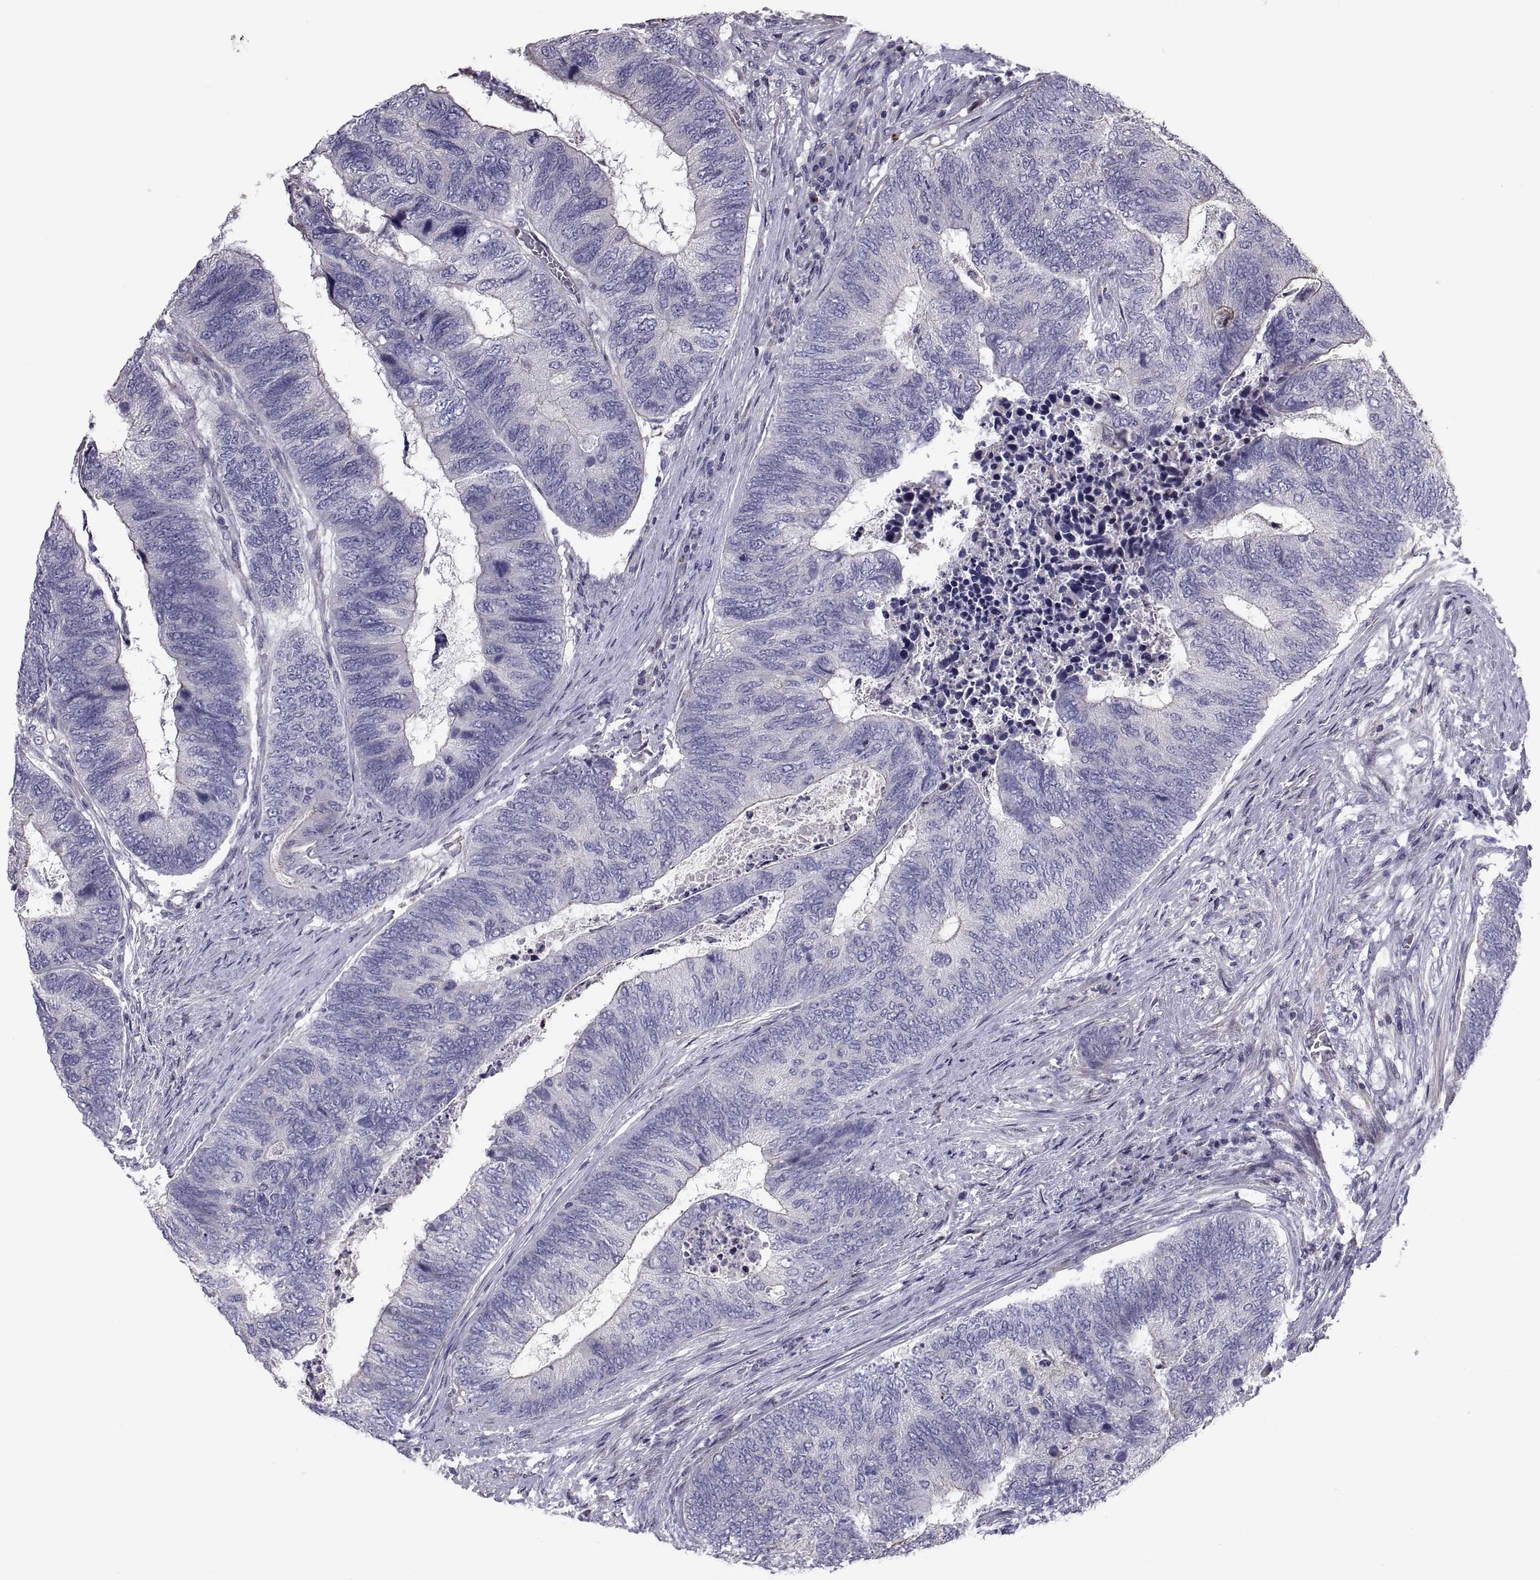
{"staining": {"intensity": "negative", "quantity": "none", "location": "none"}, "tissue": "colorectal cancer", "cell_type": "Tumor cells", "image_type": "cancer", "snomed": [{"axis": "morphology", "description": "Adenocarcinoma, NOS"}, {"axis": "topography", "description": "Colon"}], "caption": "DAB immunohistochemical staining of human colorectal adenocarcinoma demonstrates no significant staining in tumor cells. (DAB (3,3'-diaminobenzidine) immunohistochemistry with hematoxylin counter stain).", "gene": "ANO1", "patient": {"sex": "female", "age": 67}}